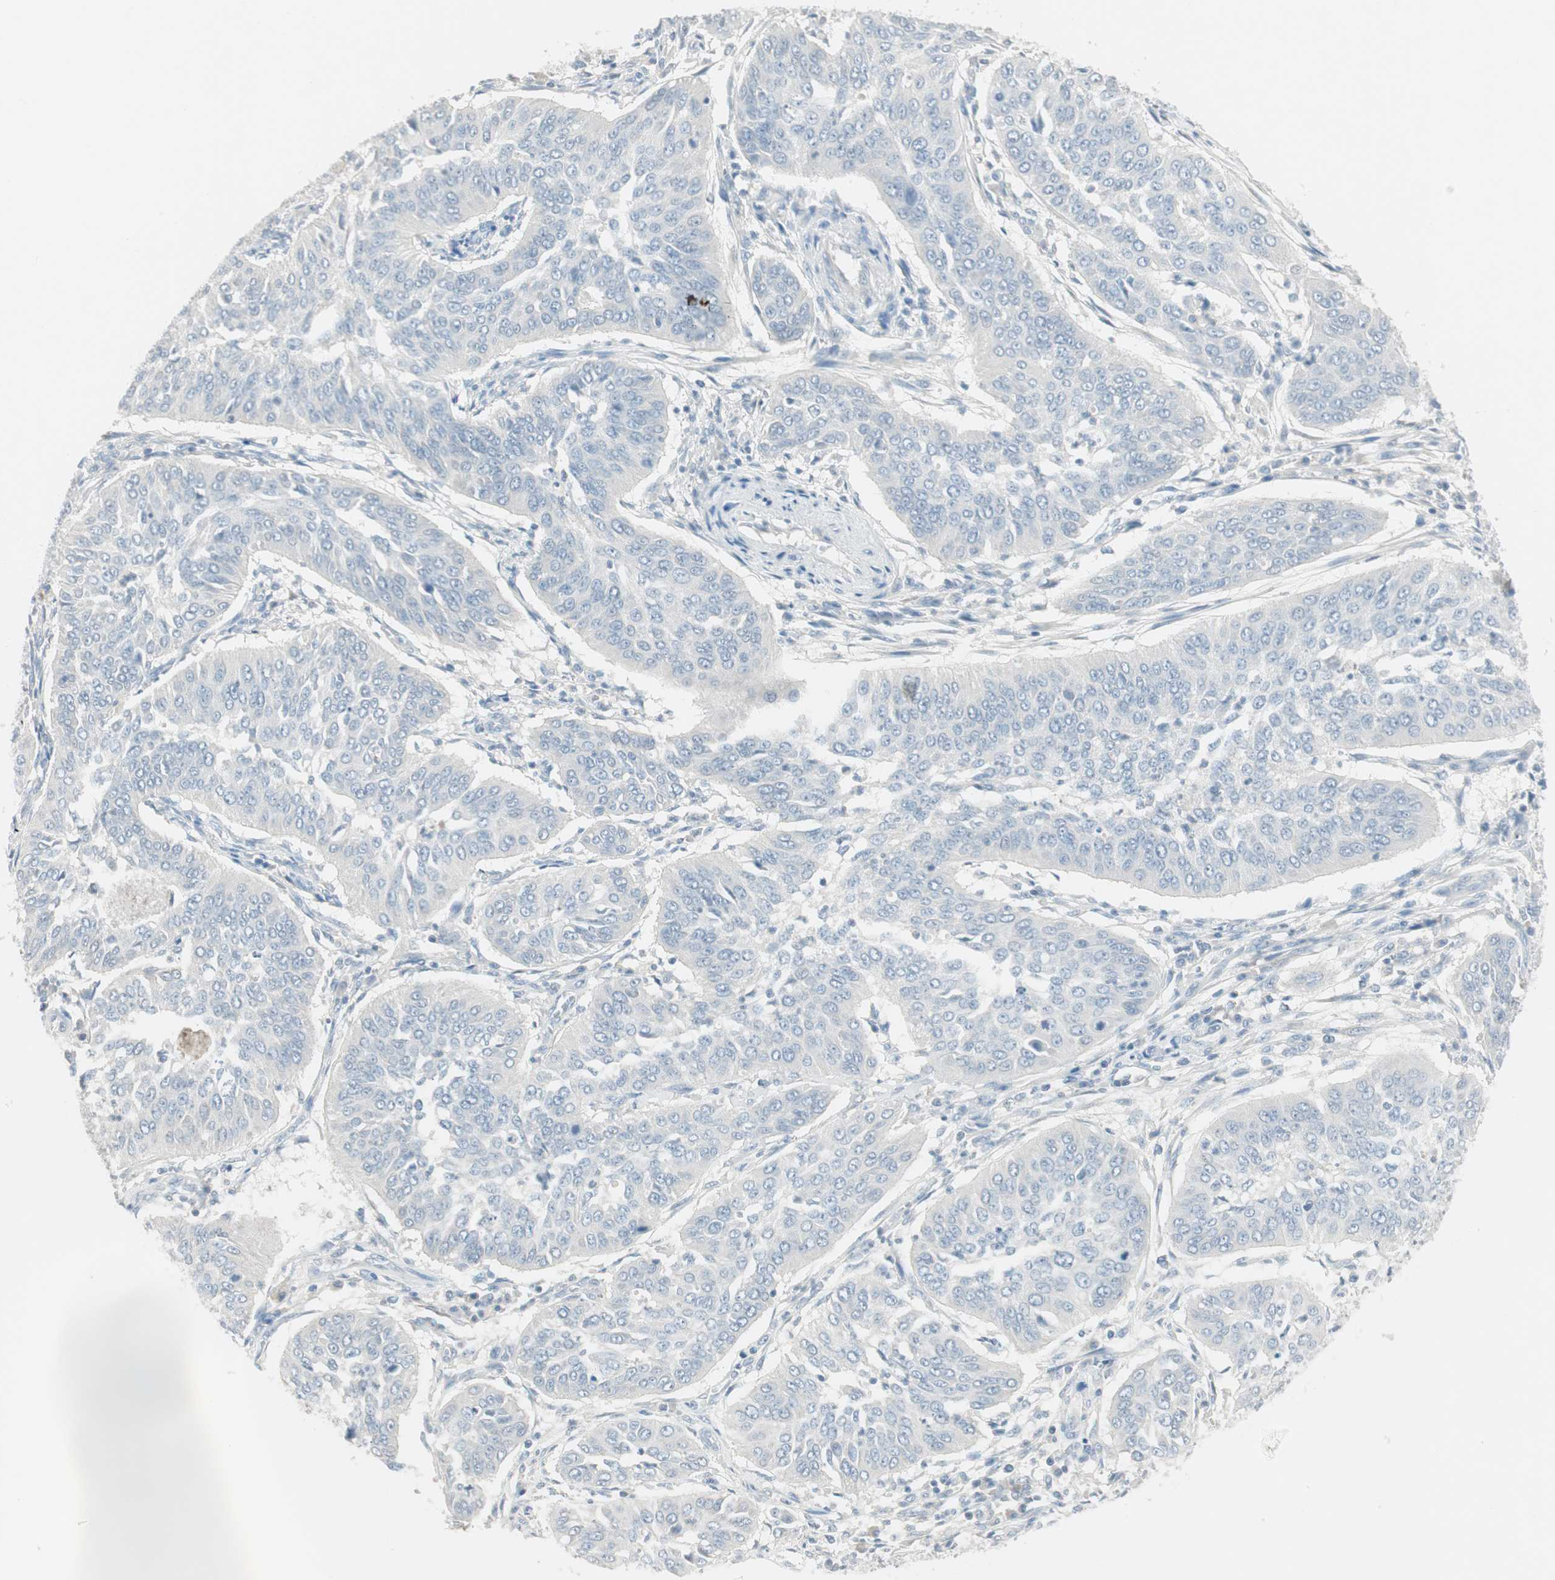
{"staining": {"intensity": "negative", "quantity": "none", "location": "none"}, "tissue": "cervical cancer", "cell_type": "Tumor cells", "image_type": "cancer", "snomed": [{"axis": "morphology", "description": "Normal tissue, NOS"}, {"axis": "morphology", "description": "Squamous cell carcinoma, NOS"}, {"axis": "topography", "description": "Cervix"}], "caption": "IHC micrograph of neoplastic tissue: human cervical squamous cell carcinoma stained with DAB (3,3'-diaminobenzidine) demonstrates no significant protein staining in tumor cells. (DAB immunohistochemistry visualized using brightfield microscopy, high magnification).", "gene": "ITLN2", "patient": {"sex": "female", "age": 39}}